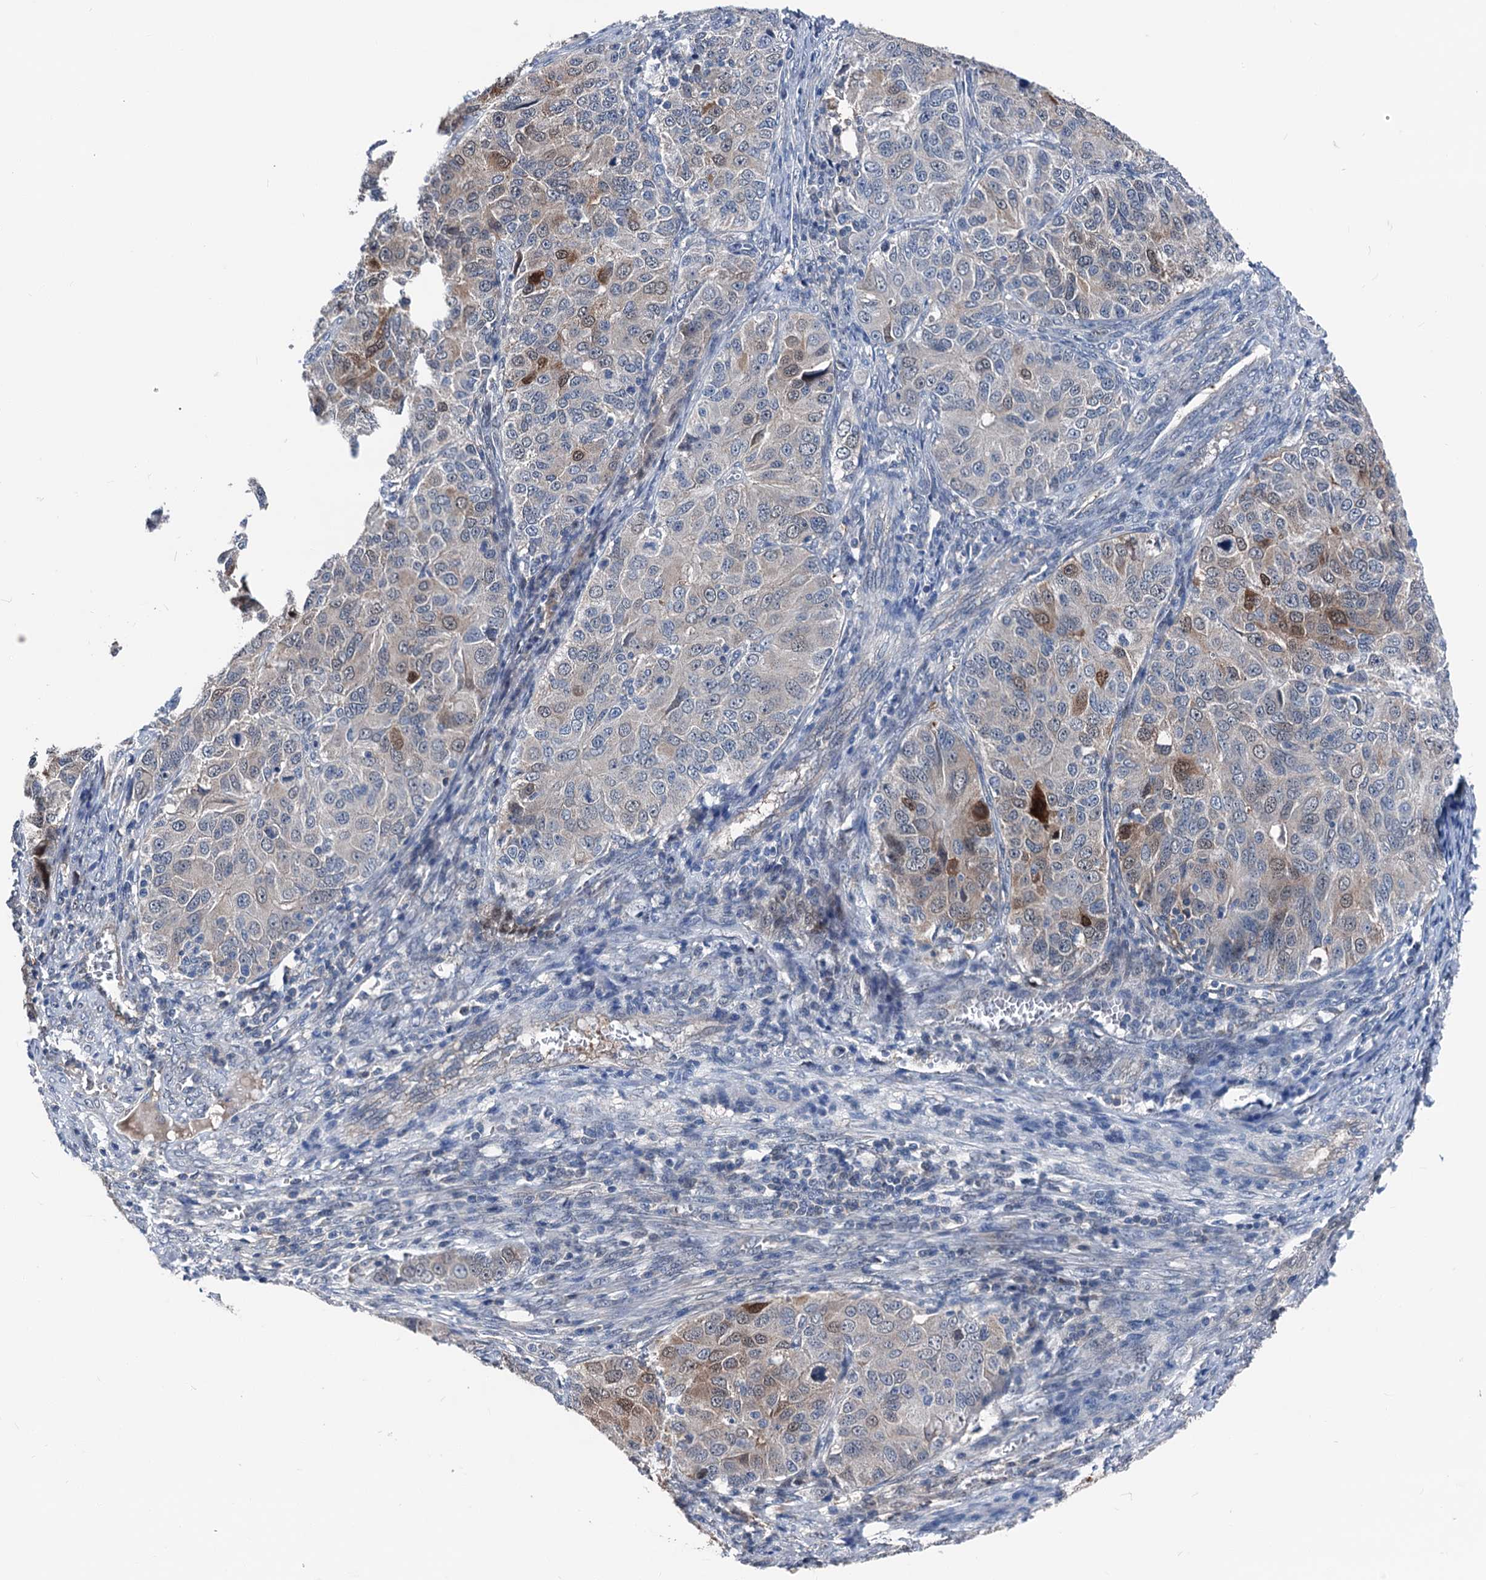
{"staining": {"intensity": "moderate", "quantity": "<25%", "location": "cytoplasmic/membranous,nuclear"}, "tissue": "ovarian cancer", "cell_type": "Tumor cells", "image_type": "cancer", "snomed": [{"axis": "morphology", "description": "Carcinoma, endometroid"}, {"axis": "topography", "description": "Ovary"}], "caption": "Protein staining by immunohistochemistry reveals moderate cytoplasmic/membranous and nuclear positivity in approximately <25% of tumor cells in endometroid carcinoma (ovarian).", "gene": "GLO1", "patient": {"sex": "female", "age": 51}}